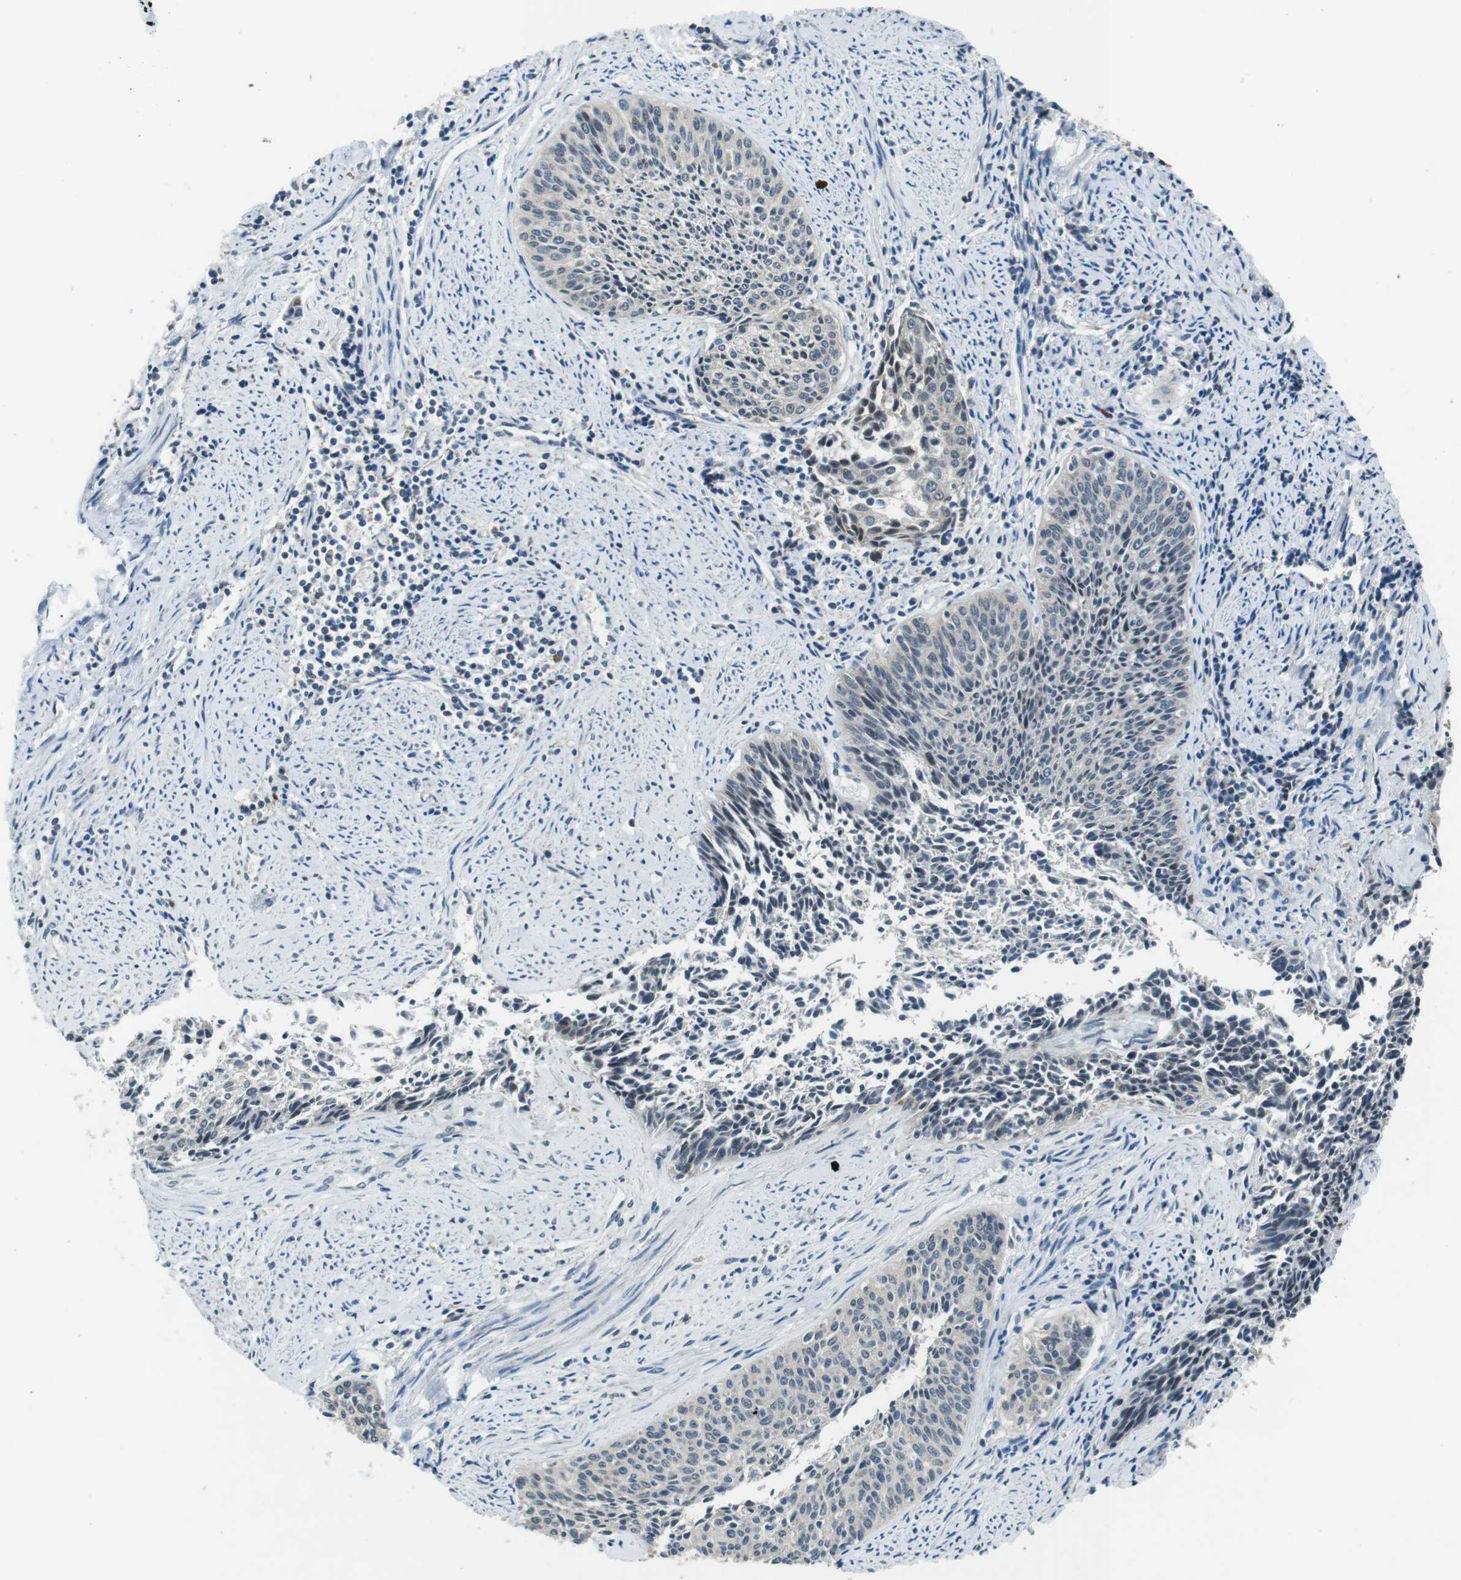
{"staining": {"intensity": "moderate", "quantity": "<25%", "location": "cytoplasmic/membranous"}, "tissue": "cervical cancer", "cell_type": "Tumor cells", "image_type": "cancer", "snomed": [{"axis": "morphology", "description": "Squamous cell carcinoma, NOS"}, {"axis": "topography", "description": "Cervix"}], "caption": "Immunohistochemistry (IHC) (DAB) staining of human cervical cancer (squamous cell carcinoma) shows moderate cytoplasmic/membranous protein expression in about <25% of tumor cells.", "gene": "LRIG2", "patient": {"sex": "female", "age": 55}}